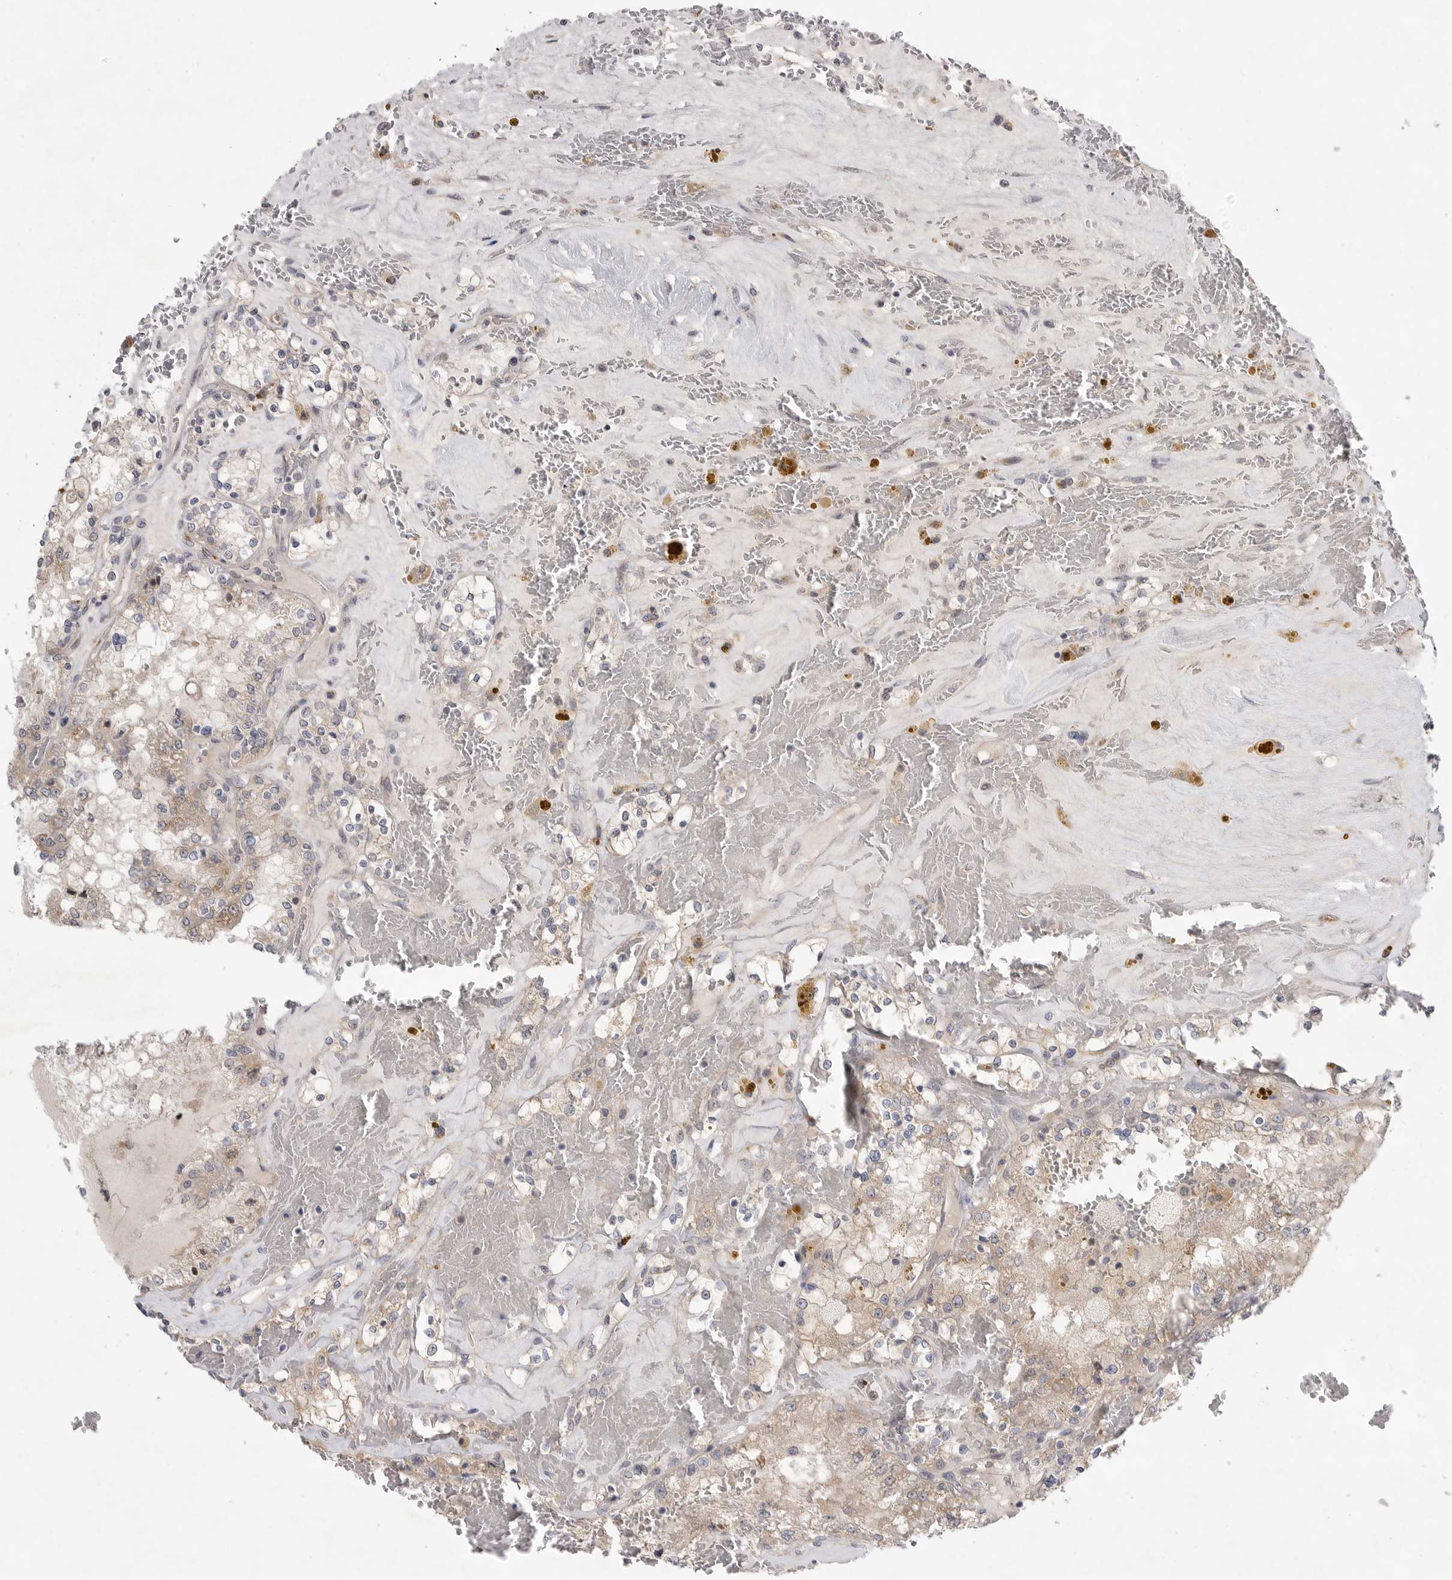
{"staining": {"intensity": "weak", "quantity": "25%-75%", "location": "cytoplasmic/membranous"}, "tissue": "renal cancer", "cell_type": "Tumor cells", "image_type": "cancer", "snomed": [{"axis": "morphology", "description": "Adenocarcinoma, NOS"}, {"axis": "topography", "description": "Kidney"}], "caption": "Protein expression analysis of human renal adenocarcinoma reveals weak cytoplasmic/membranous expression in approximately 25%-75% of tumor cells. The staining was performed using DAB (3,3'-diaminobenzidine) to visualize the protein expression in brown, while the nuclei were stained in blue with hematoxylin (Magnification: 20x).", "gene": "FBXO43", "patient": {"sex": "female", "age": 56}}